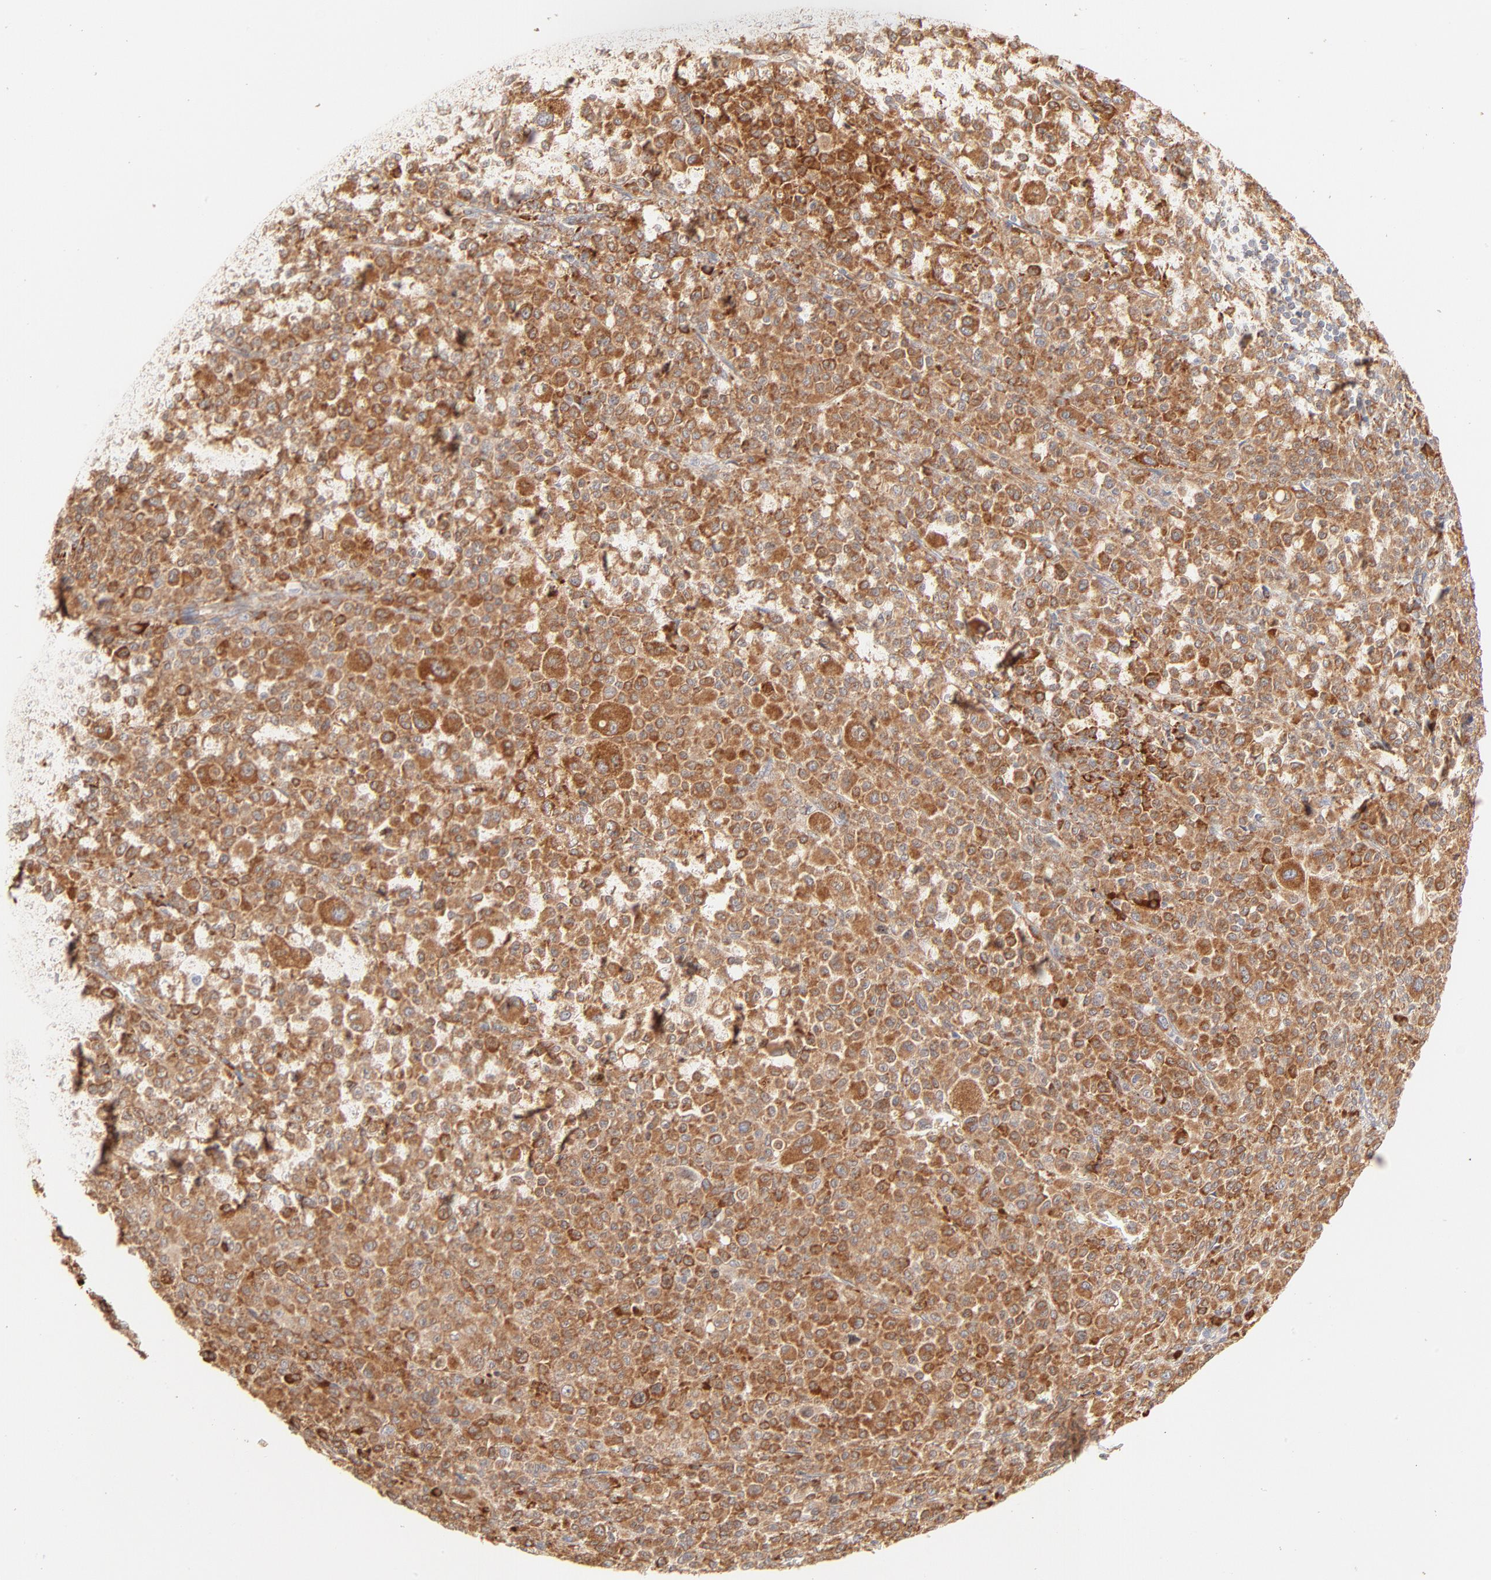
{"staining": {"intensity": "strong", "quantity": ">75%", "location": "cytoplasmic/membranous"}, "tissue": "melanoma", "cell_type": "Tumor cells", "image_type": "cancer", "snomed": [{"axis": "morphology", "description": "Malignant melanoma, Metastatic site"}, {"axis": "topography", "description": "Skin"}], "caption": "This is an image of immunohistochemistry (IHC) staining of melanoma, which shows strong staining in the cytoplasmic/membranous of tumor cells.", "gene": "PARP12", "patient": {"sex": "female", "age": 74}}